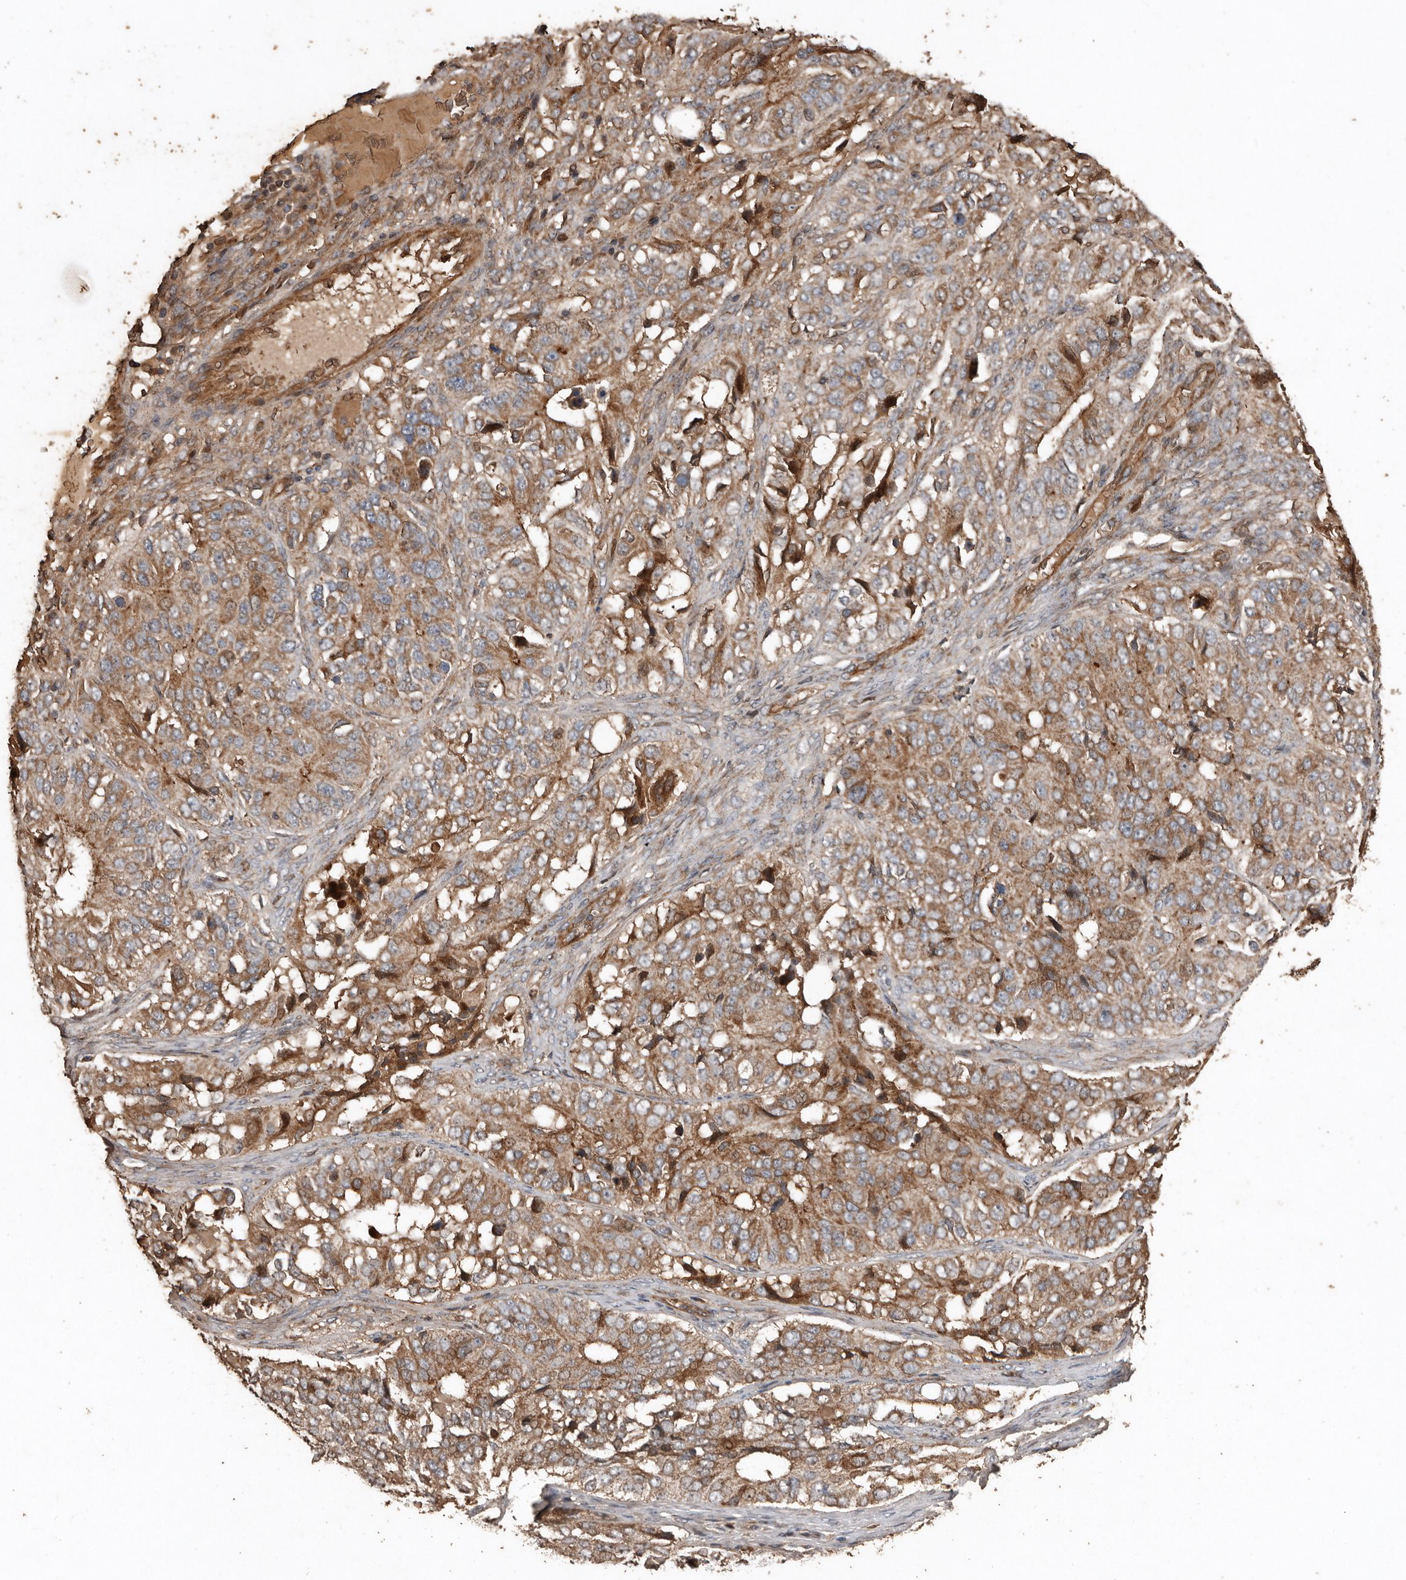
{"staining": {"intensity": "moderate", "quantity": ">75%", "location": "cytoplasmic/membranous"}, "tissue": "ovarian cancer", "cell_type": "Tumor cells", "image_type": "cancer", "snomed": [{"axis": "morphology", "description": "Carcinoma, endometroid"}, {"axis": "topography", "description": "Ovary"}], "caption": "Immunohistochemical staining of human endometroid carcinoma (ovarian) exhibits medium levels of moderate cytoplasmic/membranous protein staining in about >75% of tumor cells.", "gene": "RANBP17", "patient": {"sex": "female", "age": 51}}